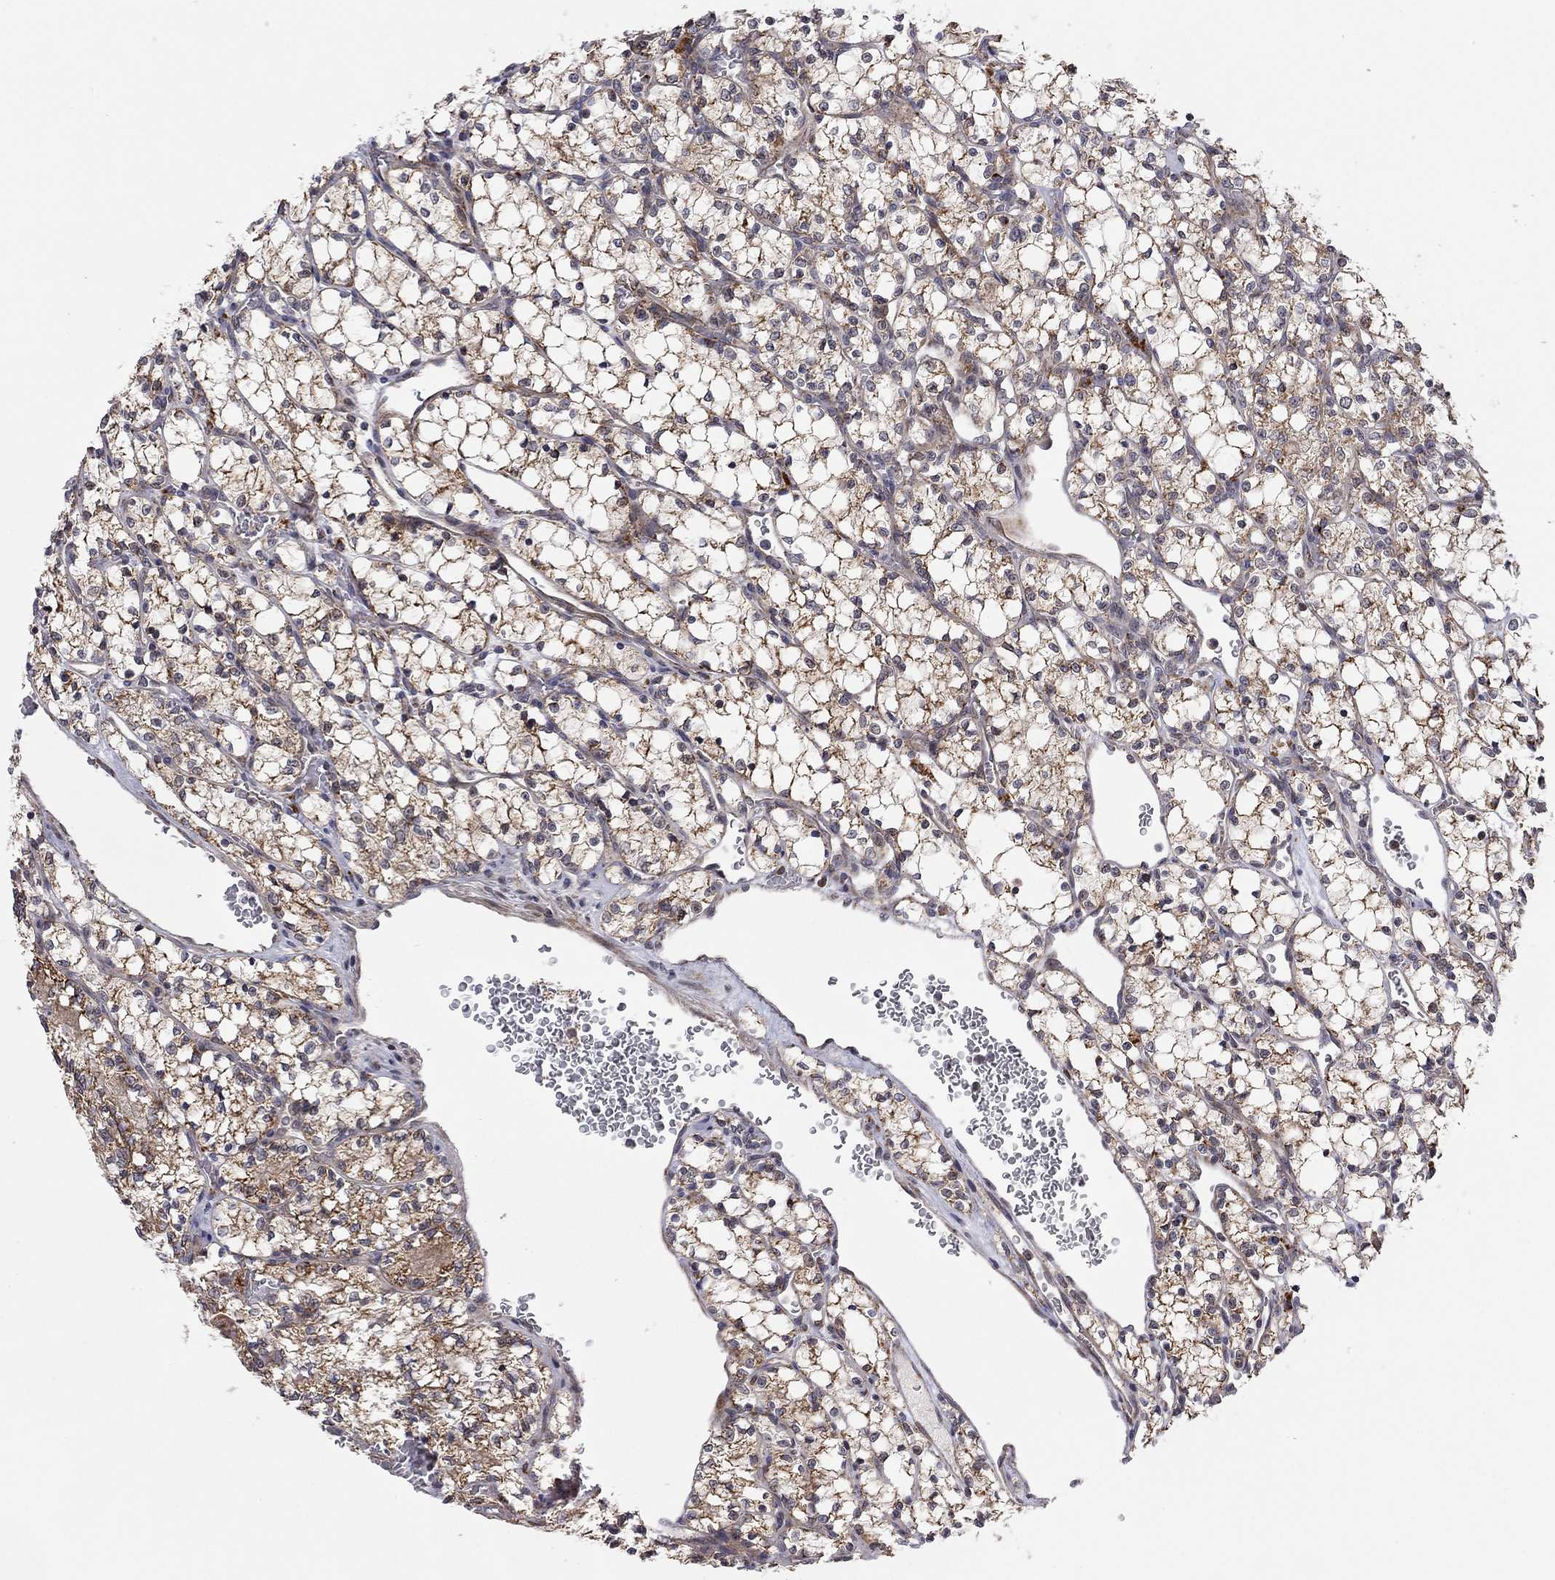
{"staining": {"intensity": "moderate", "quantity": "25%-75%", "location": "cytoplasmic/membranous"}, "tissue": "renal cancer", "cell_type": "Tumor cells", "image_type": "cancer", "snomed": [{"axis": "morphology", "description": "Adenocarcinoma, NOS"}, {"axis": "topography", "description": "Kidney"}], "caption": "This histopathology image reveals immunohistochemistry (IHC) staining of renal adenocarcinoma, with medium moderate cytoplasmic/membranous positivity in approximately 25%-75% of tumor cells.", "gene": "IDS", "patient": {"sex": "female", "age": 69}}